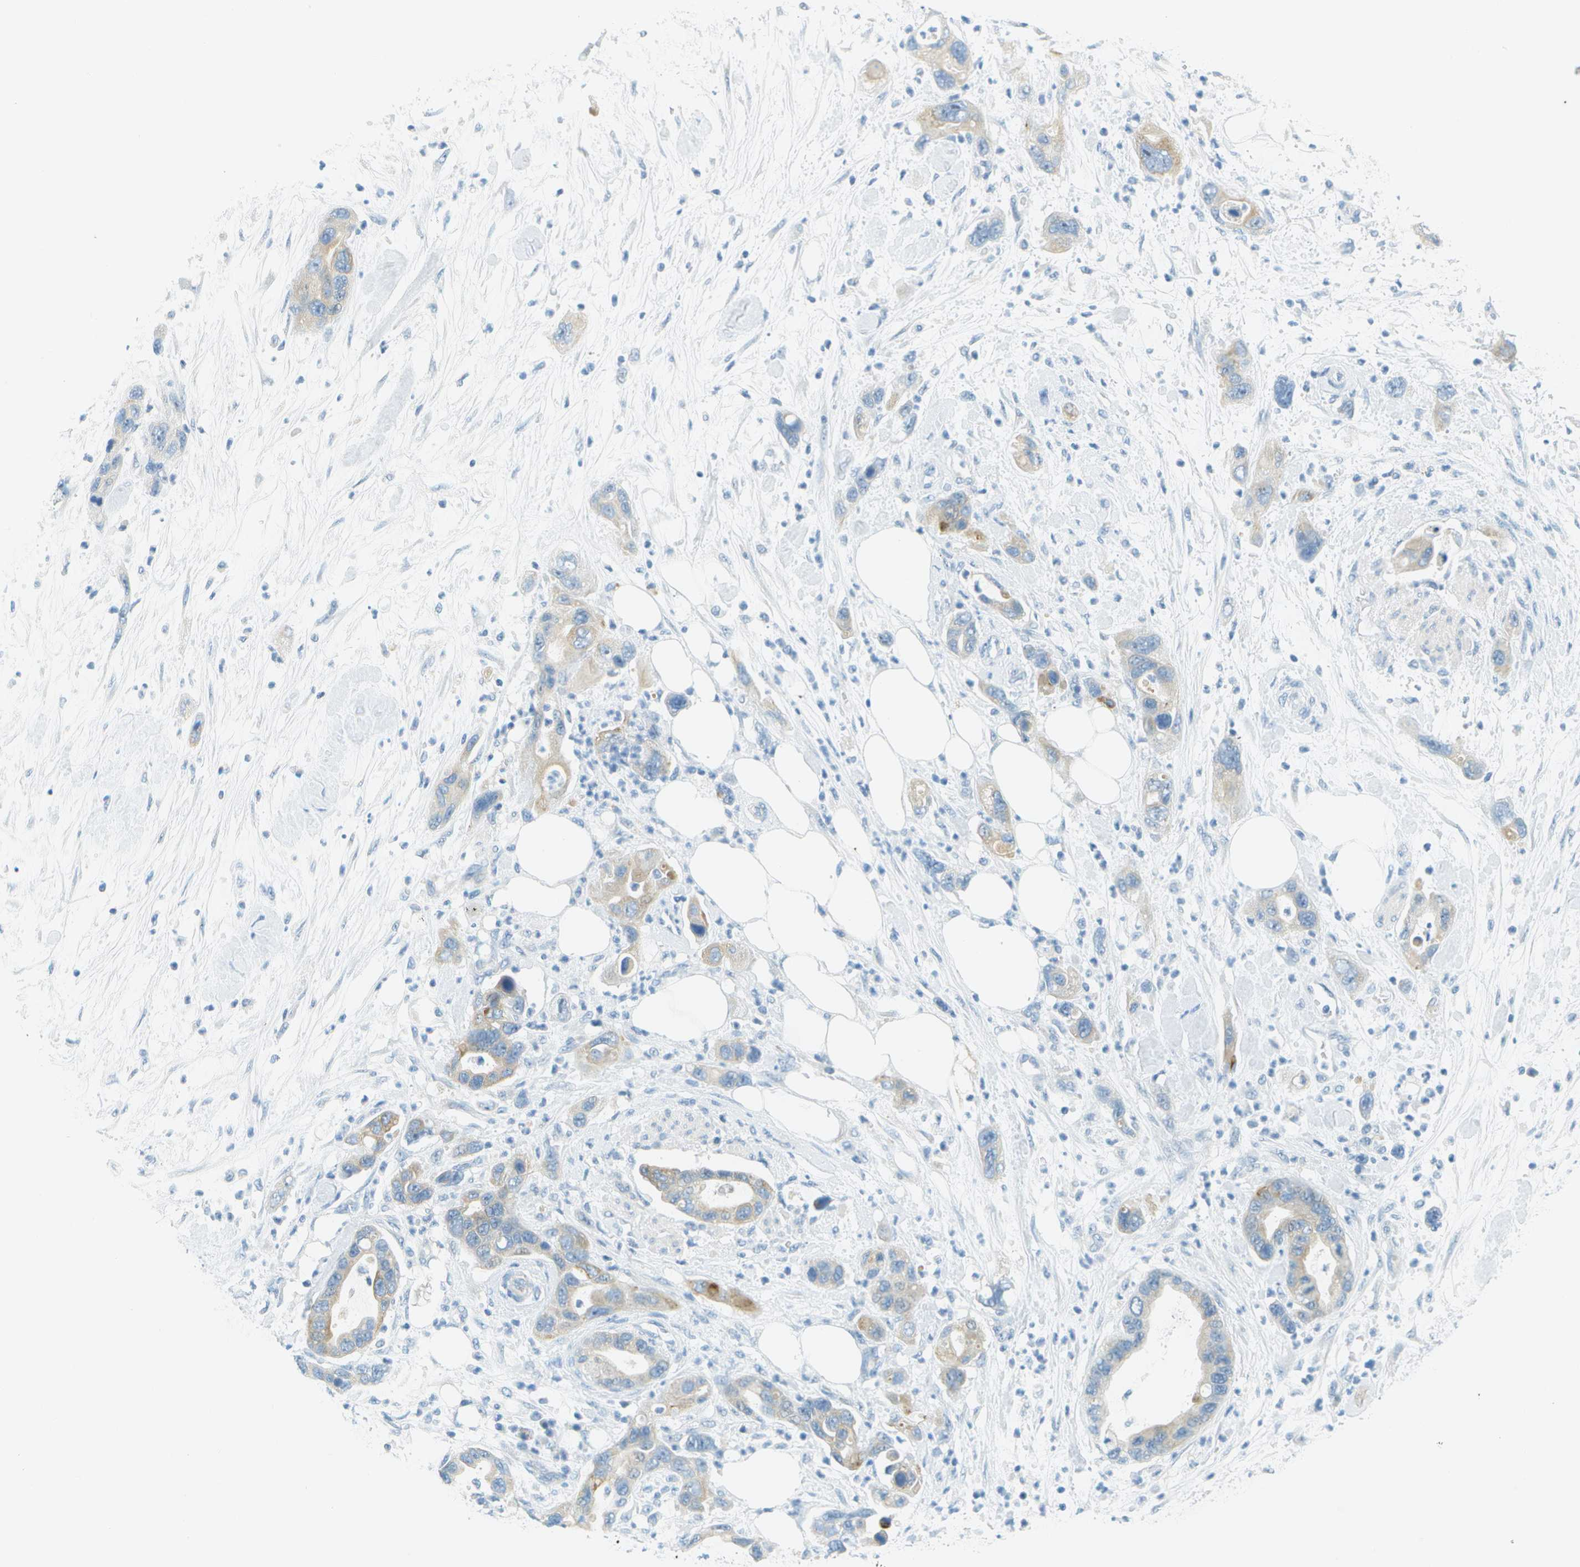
{"staining": {"intensity": "moderate", "quantity": "<25%", "location": "cytoplasmic/membranous"}, "tissue": "pancreatic cancer", "cell_type": "Tumor cells", "image_type": "cancer", "snomed": [{"axis": "morphology", "description": "Normal tissue, NOS"}, {"axis": "morphology", "description": "Adenocarcinoma, NOS"}, {"axis": "topography", "description": "Pancreas"}], "caption": "Moderate cytoplasmic/membranous protein positivity is present in approximately <25% of tumor cells in pancreatic adenocarcinoma.", "gene": "SMYD5", "patient": {"sex": "female", "age": 71}}